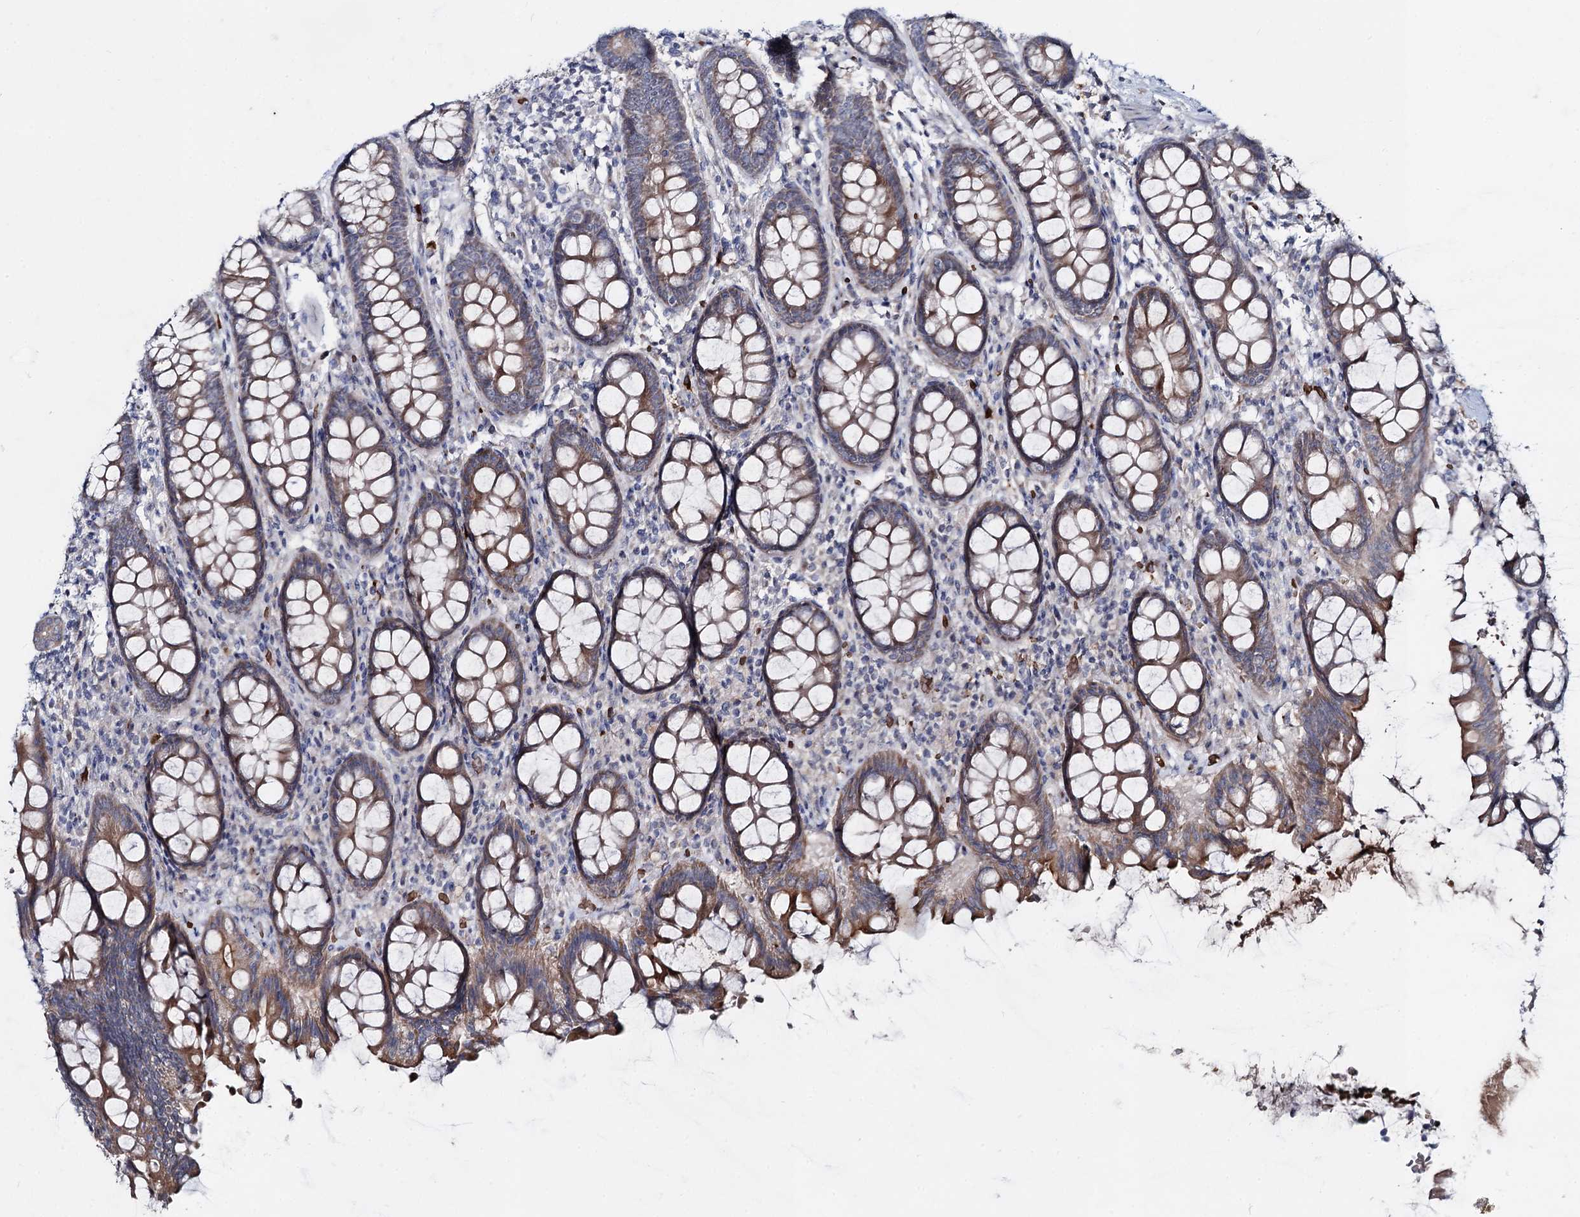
{"staining": {"intensity": "negative", "quantity": "none", "location": "none"}, "tissue": "colon", "cell_type": "Endothelial cells", "image_type": "normal", "snomed": [{"axis": "morphology", "description": "Normal tissue, NOS"}, {"axis": "topography", "description": "Colon"}], "caption": "Human colon stained for a protein using IHC shows no staining in endothelial cells.", "gene": "RNF6", "patient": {"sex": "female", "age": 79}}